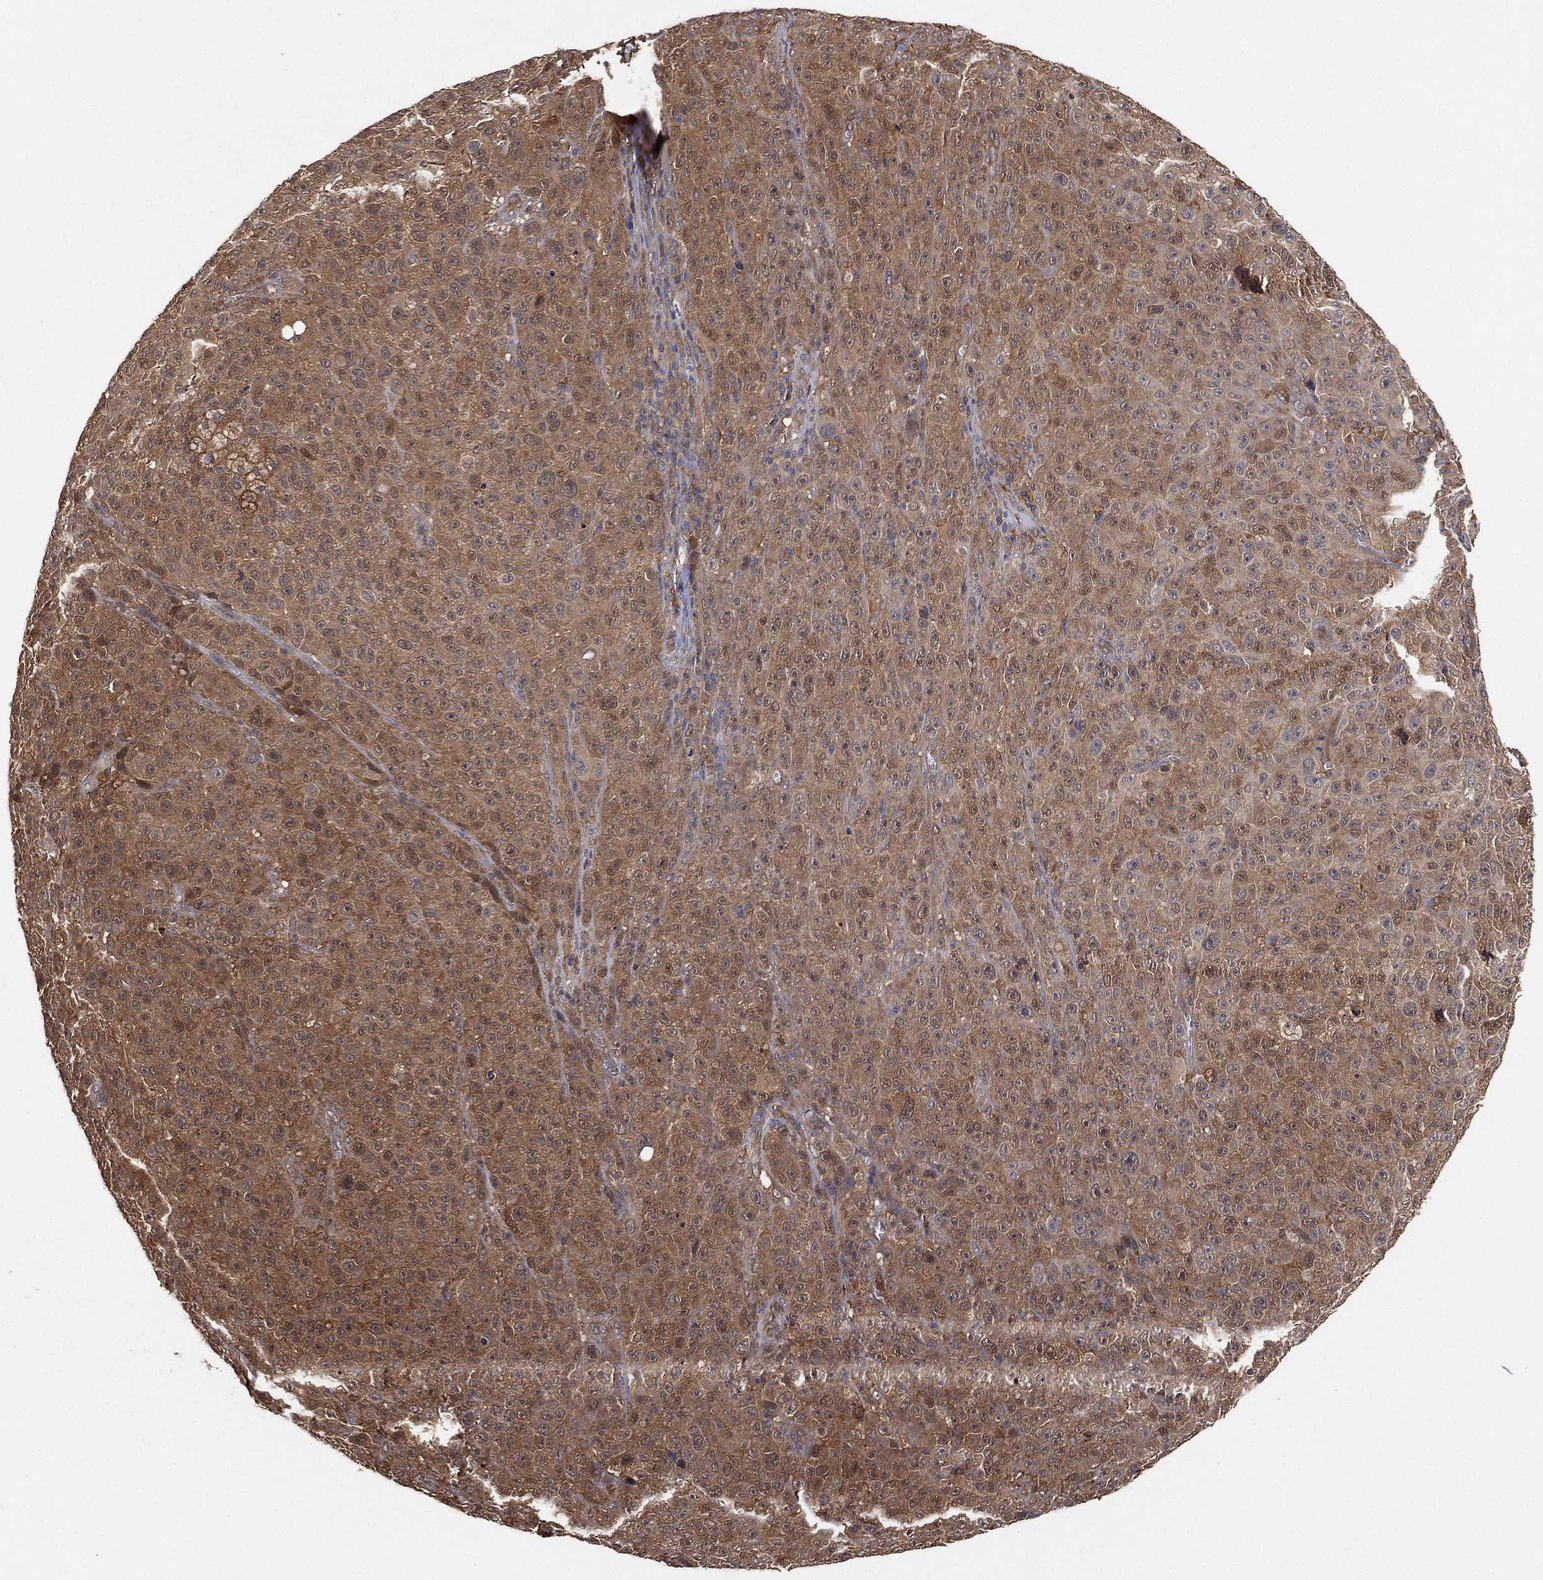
{"staining": {"intensity": "moderate", "quantity": ">75%", "location": "cytoplasmic/membranous"}, "tissue": "melanoma", "cell_type": "Tumor cells", "image_type": "cancer", "snomed": [{"axis": "morphology", "description": "Malignant melanoma, NOS"}, {"axis": "topography", "description": "Skin"}], "caption": "Melanoma stained for a protein (brown) reveals moderate cytoplasmic/membranous positive staining in about >75% of tumor cells.", "gene": "PSMG4", "patient": {"sex": "female", "age": 82}}